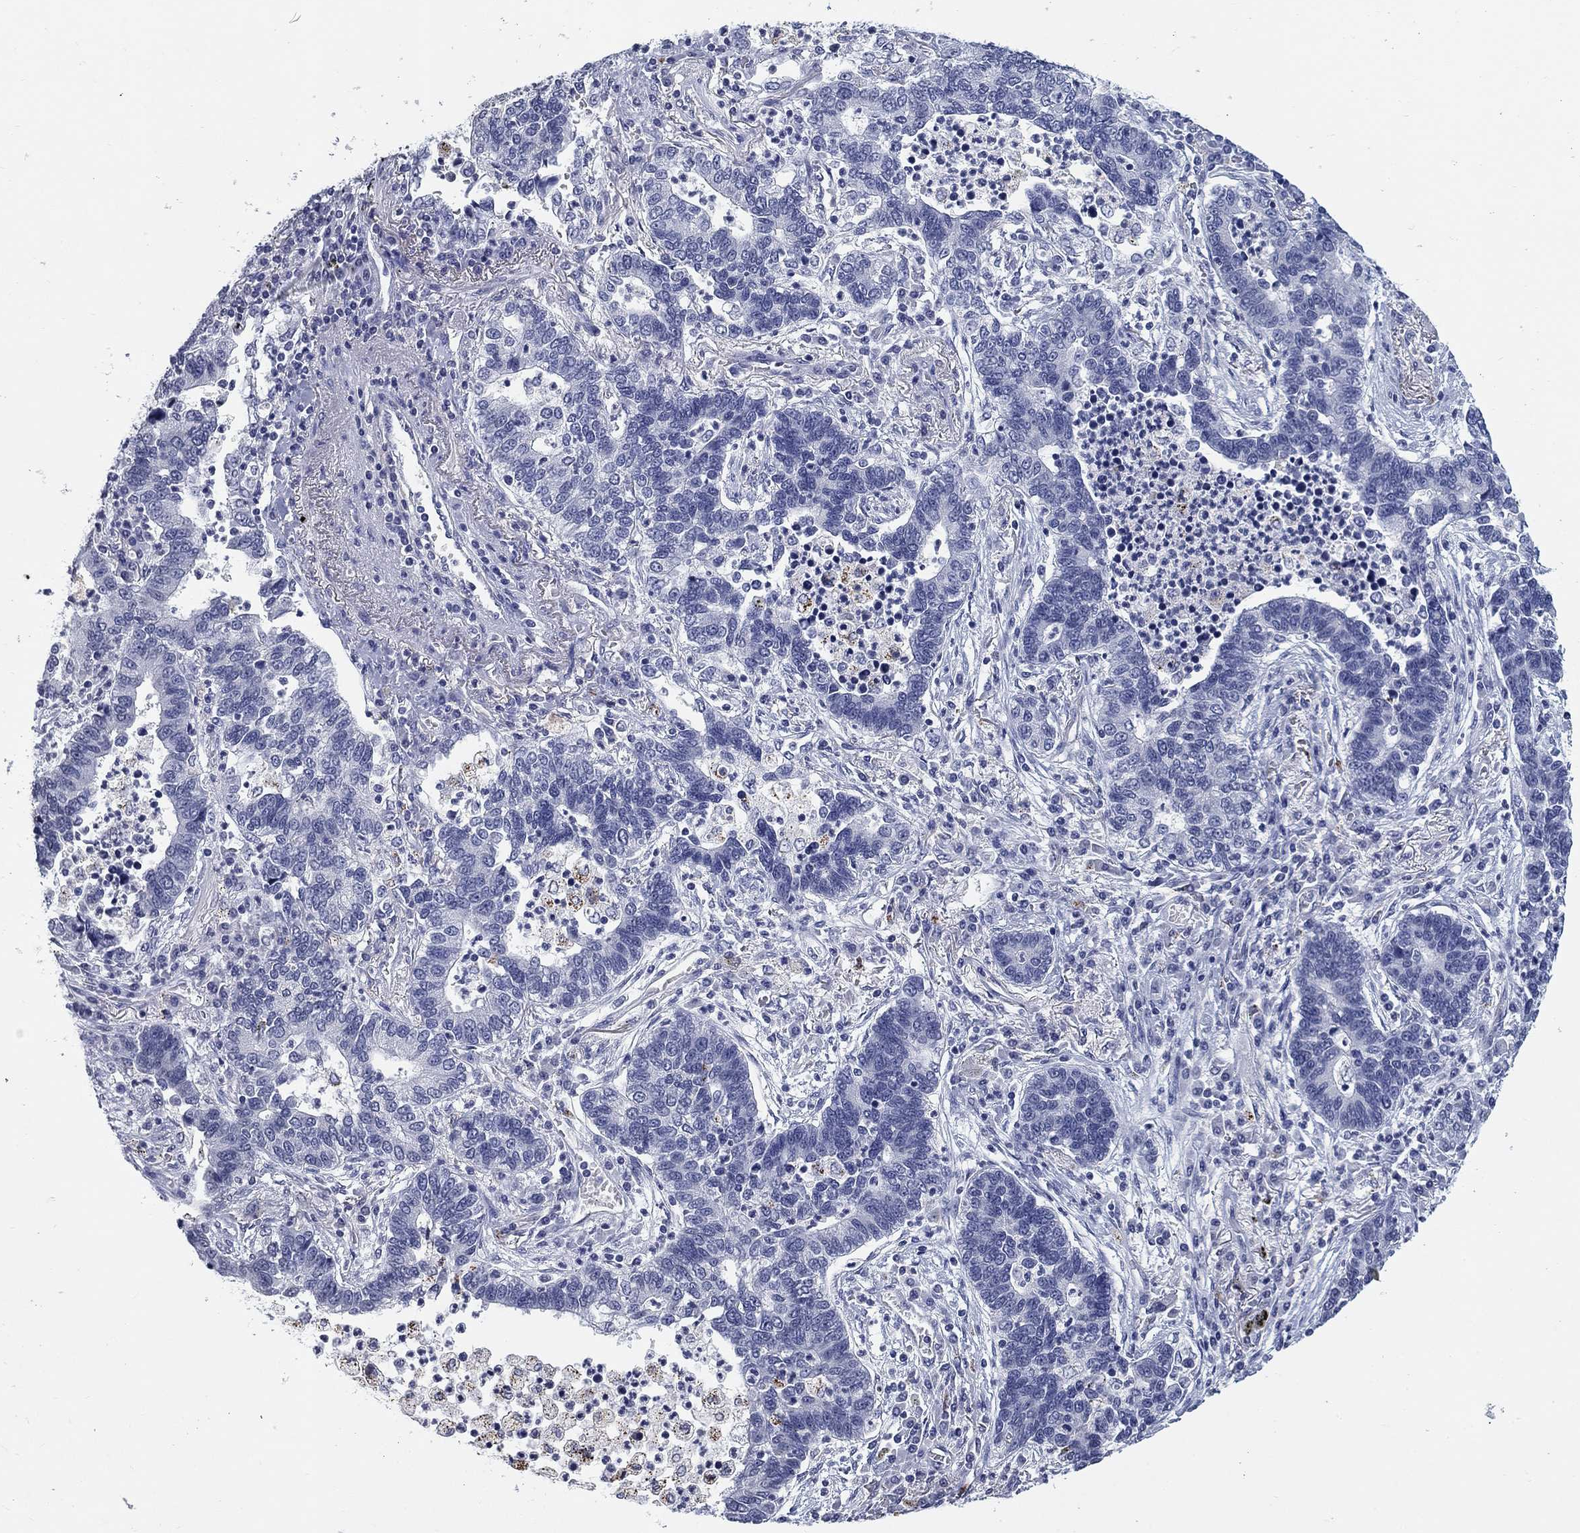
{"staining": {"intensity": "negative", "quantity": "none", "location": "none"}, "tissue": "lung cancer", "cell_type": "Tumor cells", "image_type": "cancer", "snomed": [{"axis": "morphology", "description": "Adenocarcinoma, NOS"}, {"axis": "topography", "description": "Lung"}], "caption": "This is a micrograph of immunohistochemistry staining of lung adenocarcinoma, which shows no expression in tumor cells. (DAB IHC, high magnification).", "gene": "OTUB2", "patient": {"sex": "female", "age": 57}}